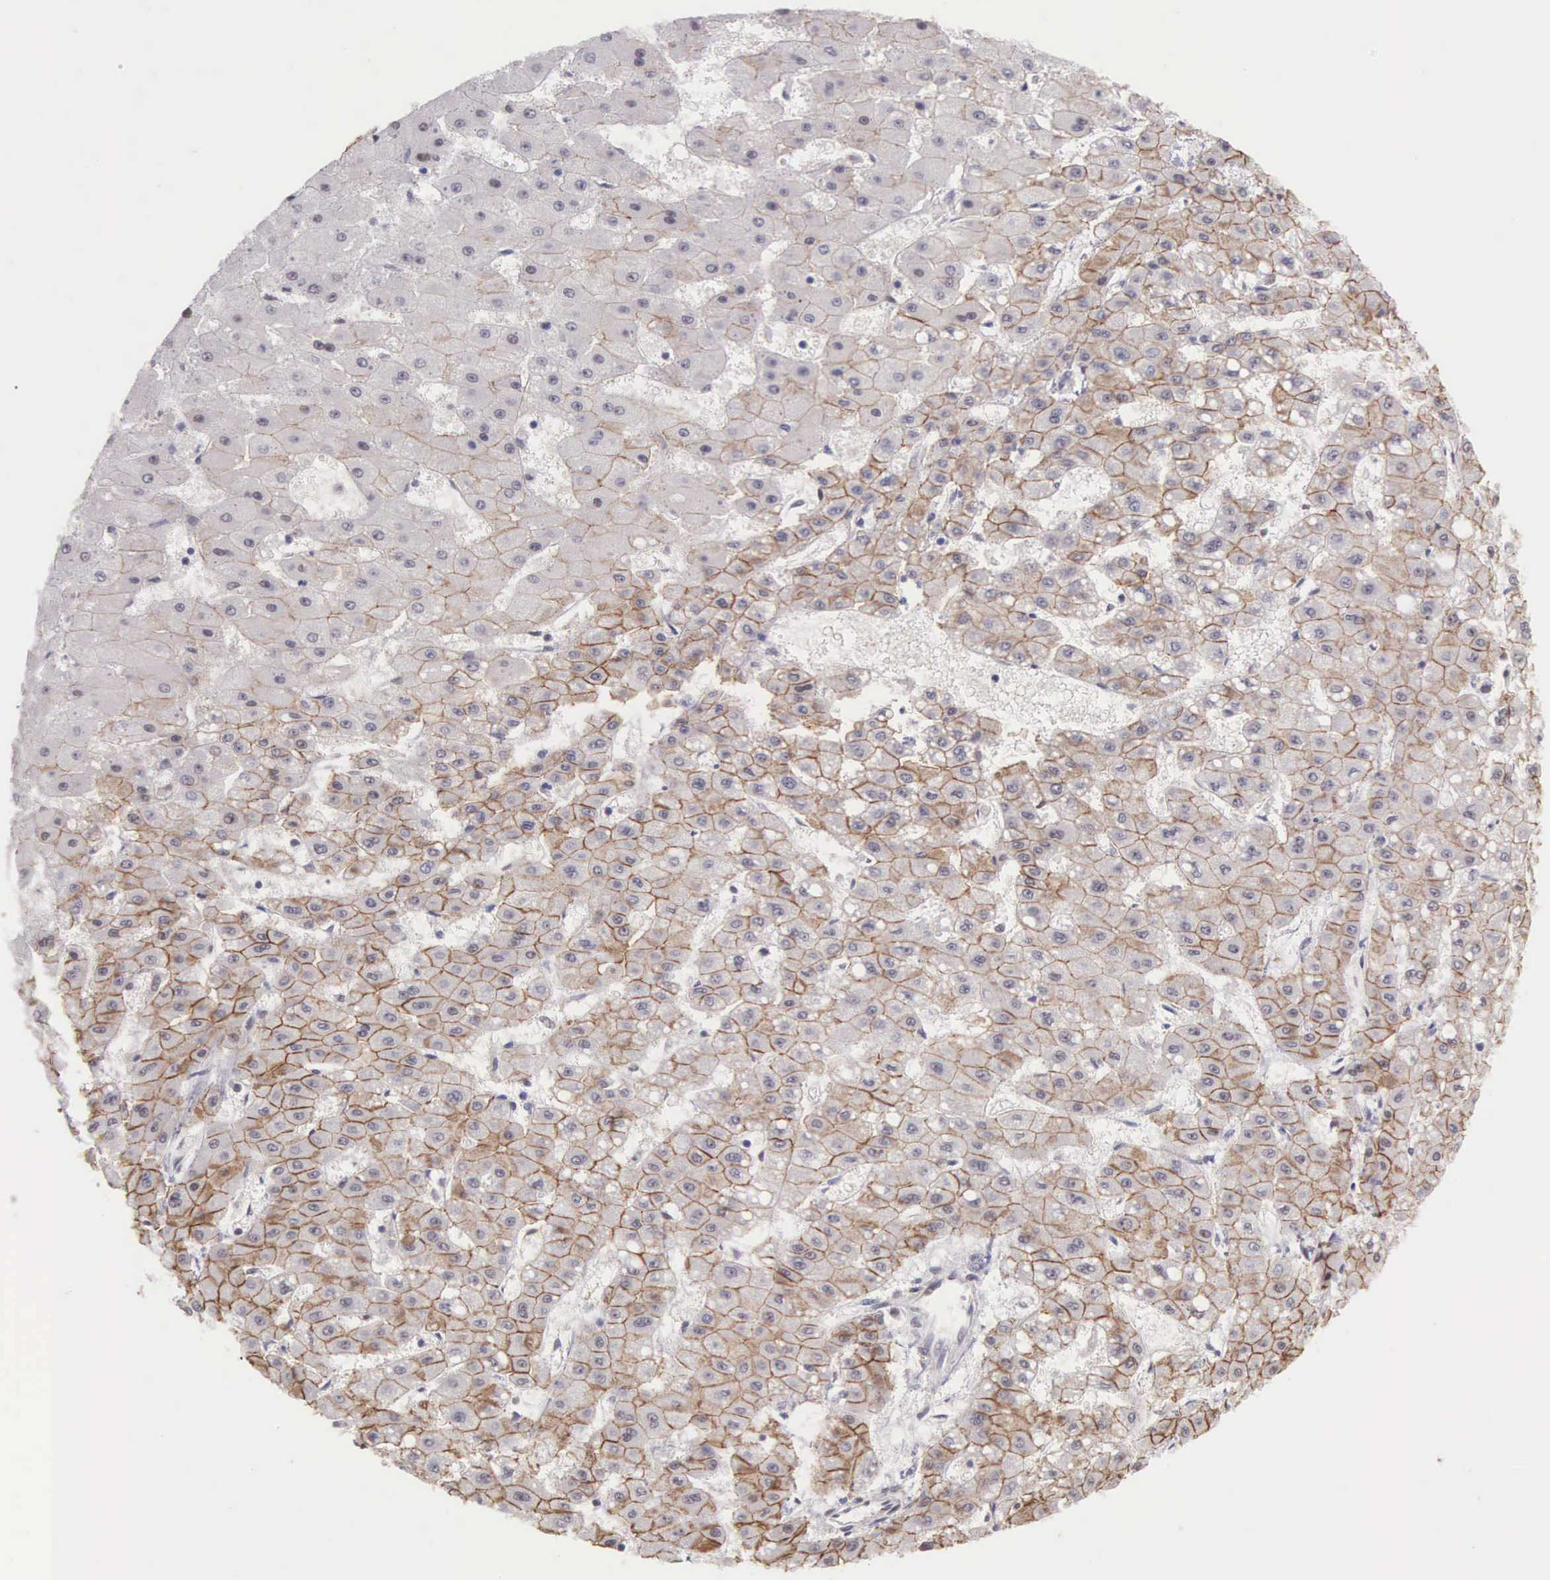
{"staining": {"intensity": "weak", "quantity": "25%-75%", "location": "cytoplasmic/membranous"}, "tissue": "liver cancer", "cell_type": "Tumor cells", "image_type": "cancer", "snomed": [{"axis": "morphology", "description": "Carcinoma, Hepatocellular, NOS"}, {"axis": "topography", "description": "Liver"}], "caption": "This is a micrograph of immunohistochemistry staining of liver cancer (hepatocellular carcinoma), which shows weak staining in the cytoplasmic/membranous of tumor cells.", "gene": "POLR2F", "patient": {"sex": "female", "age": 52}}